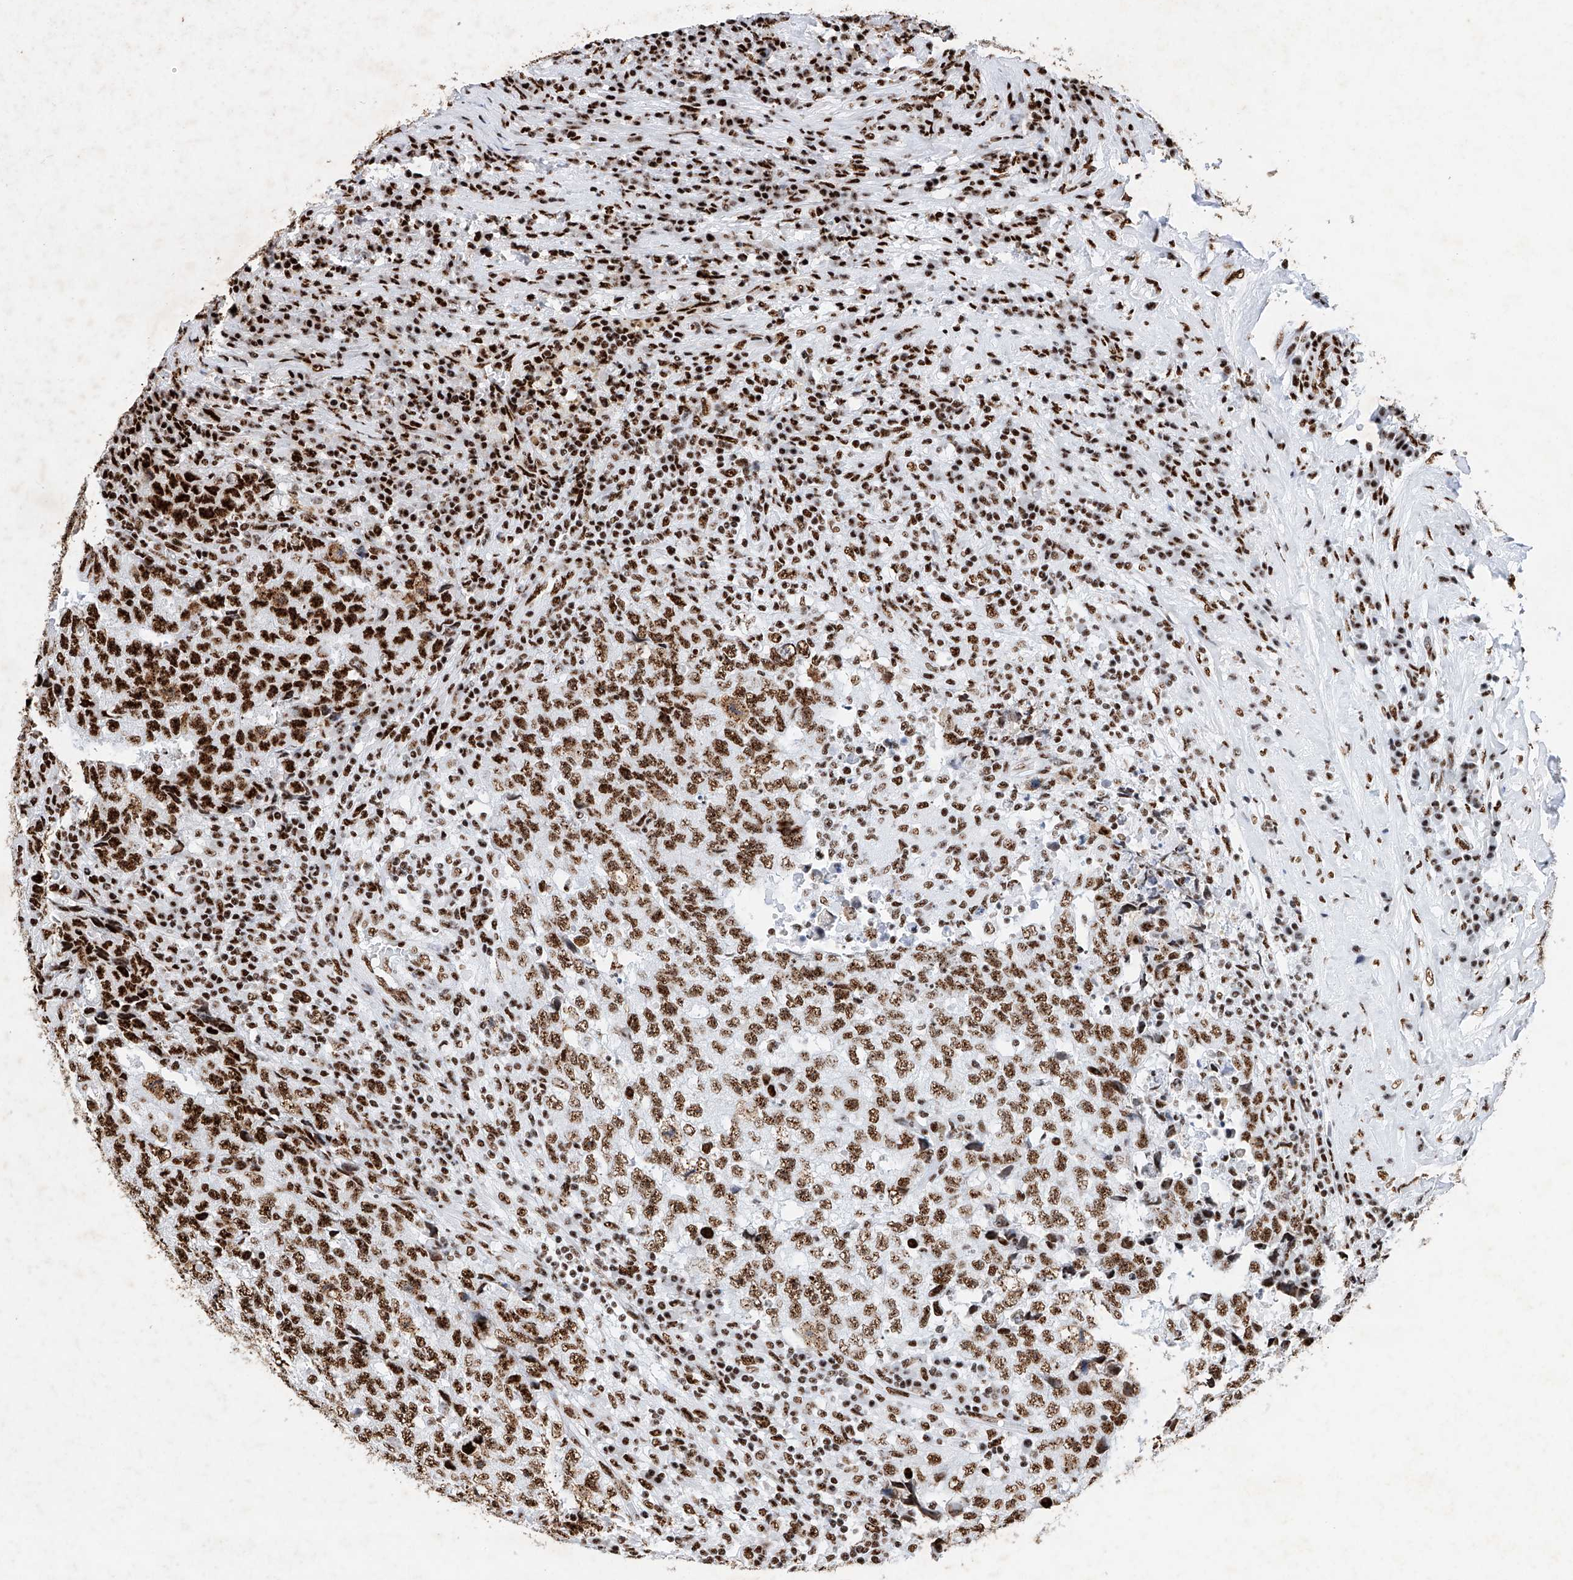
{"staining": {"intensity": "strong", "quantity": ">75%", "location": "nuclear"}, "tissue": "testis cancer", "cell_type": "Tumor cells", "image_type": "cancer", "snomed": [{"axis": "morphology", "description": "Necrosis, NOS"}, {"axis": "morphology", "description": "Carcinoma, Embryonal, NOS"}, {"axis": "topography", "description": "Testis"}], "caption": "Immunohistochemical staining of human testis cancer (embryonal carcinoma) demonstrates strong nuclear protein staining in about >75% of tumor cells. Using DAB (brown) and hematoxylin (blue) stains, captured at high magnification using brightfield microscopy.", "gene": "SRSF6", "patient": {"sex": "male", "age": 19}}